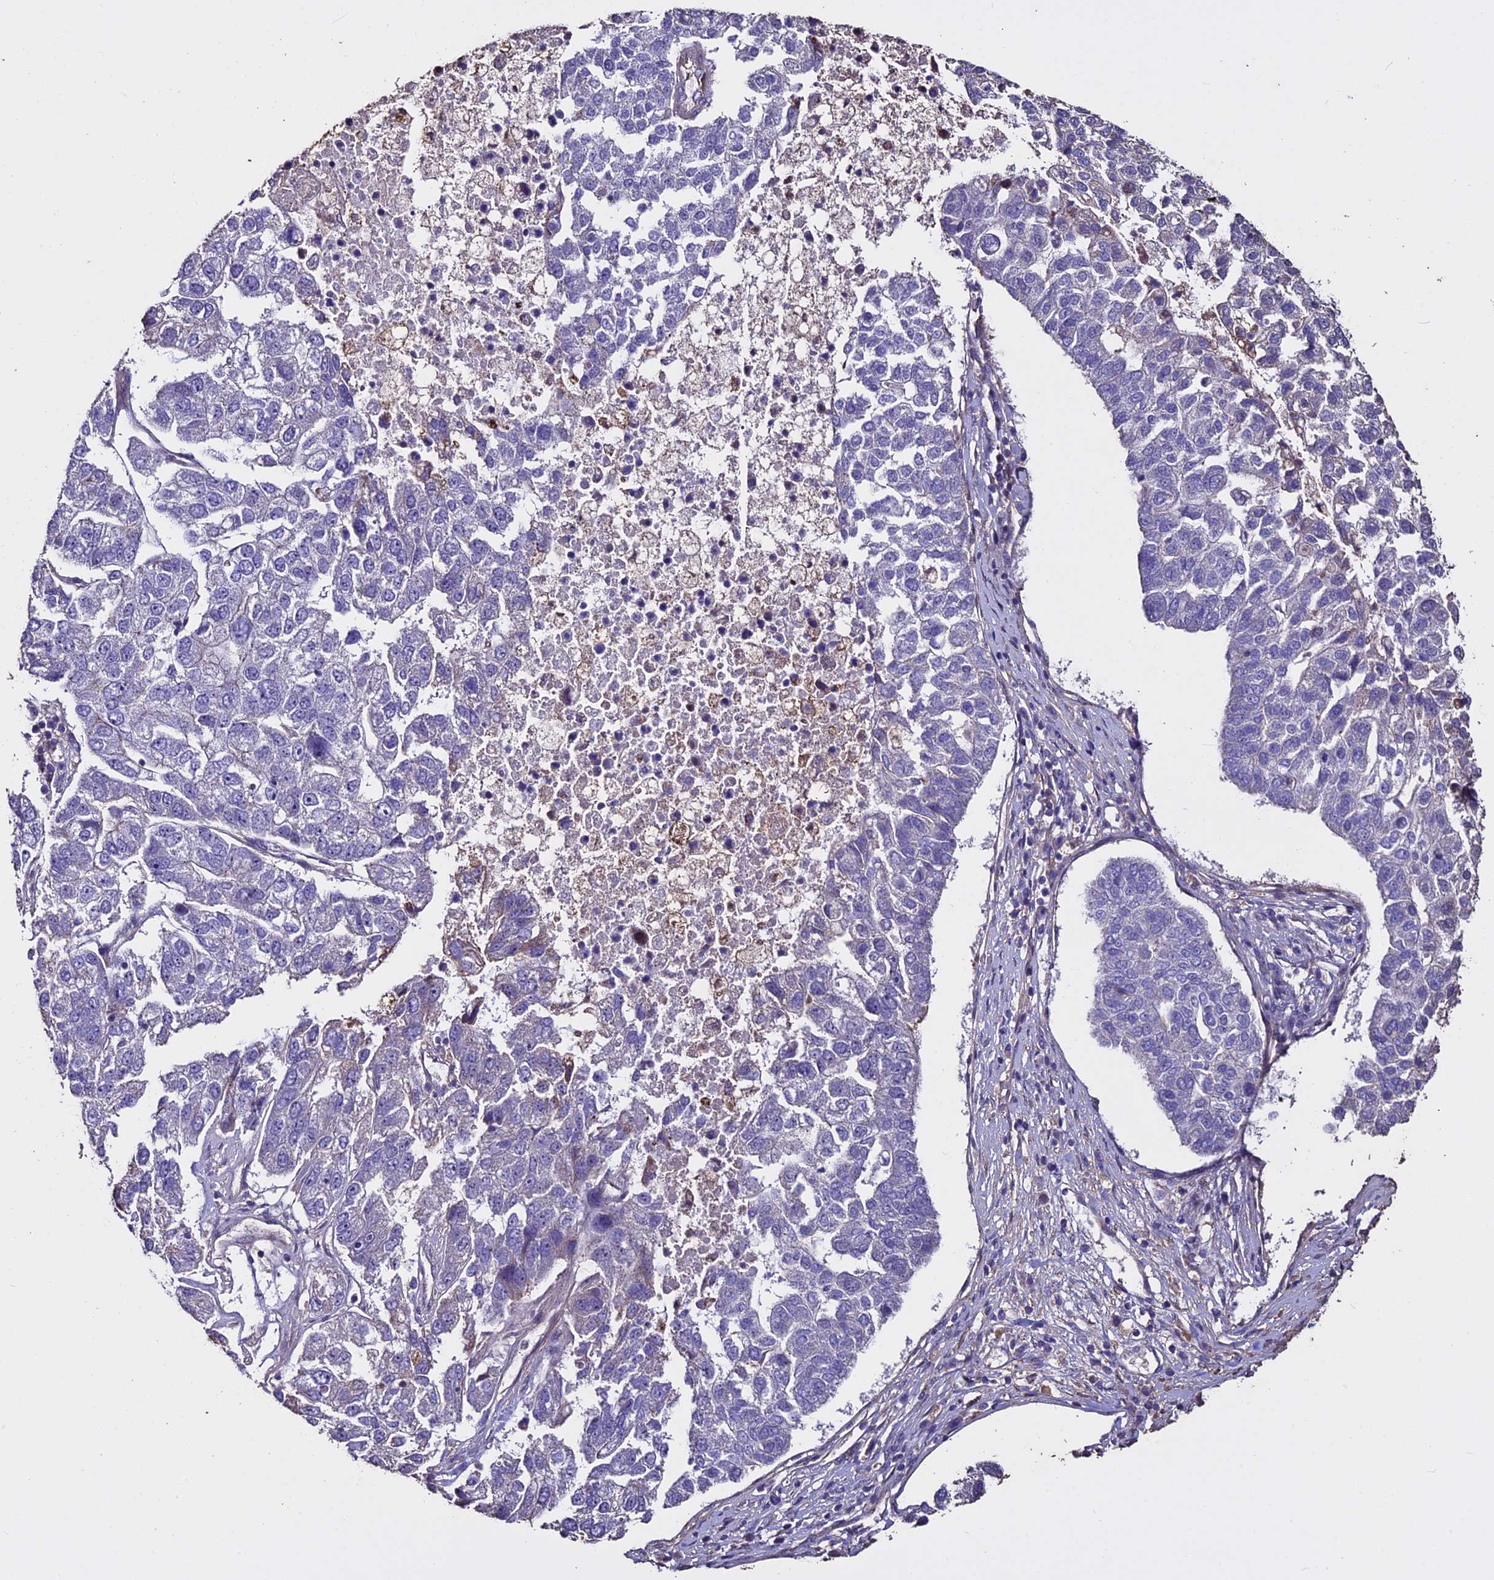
{"staining": {"intensity": "negative", "quantity": "none", "location": "none"}, "tissue": "pancreatic cancer", "cell_type": "Tumor cells", "image_type": "cancer", "snomed": [{"axis": "morphology", "description": "Adenocarcinoma, NOS"}, {"axis": "topography", "description": "Pancreas"}], "caption": "A high-resolution image shows immunohistochemistry (IHC) staining of adenocarcinoma (pancreatic), which shows no significant positivity in tumor cells. (Stains: DAB IHC with hematoxylin counter stain, Microscopy: brightfield microscopy at high magnification).", "gene": "USB1", "patient": {"sex": "female", "age": 61}}